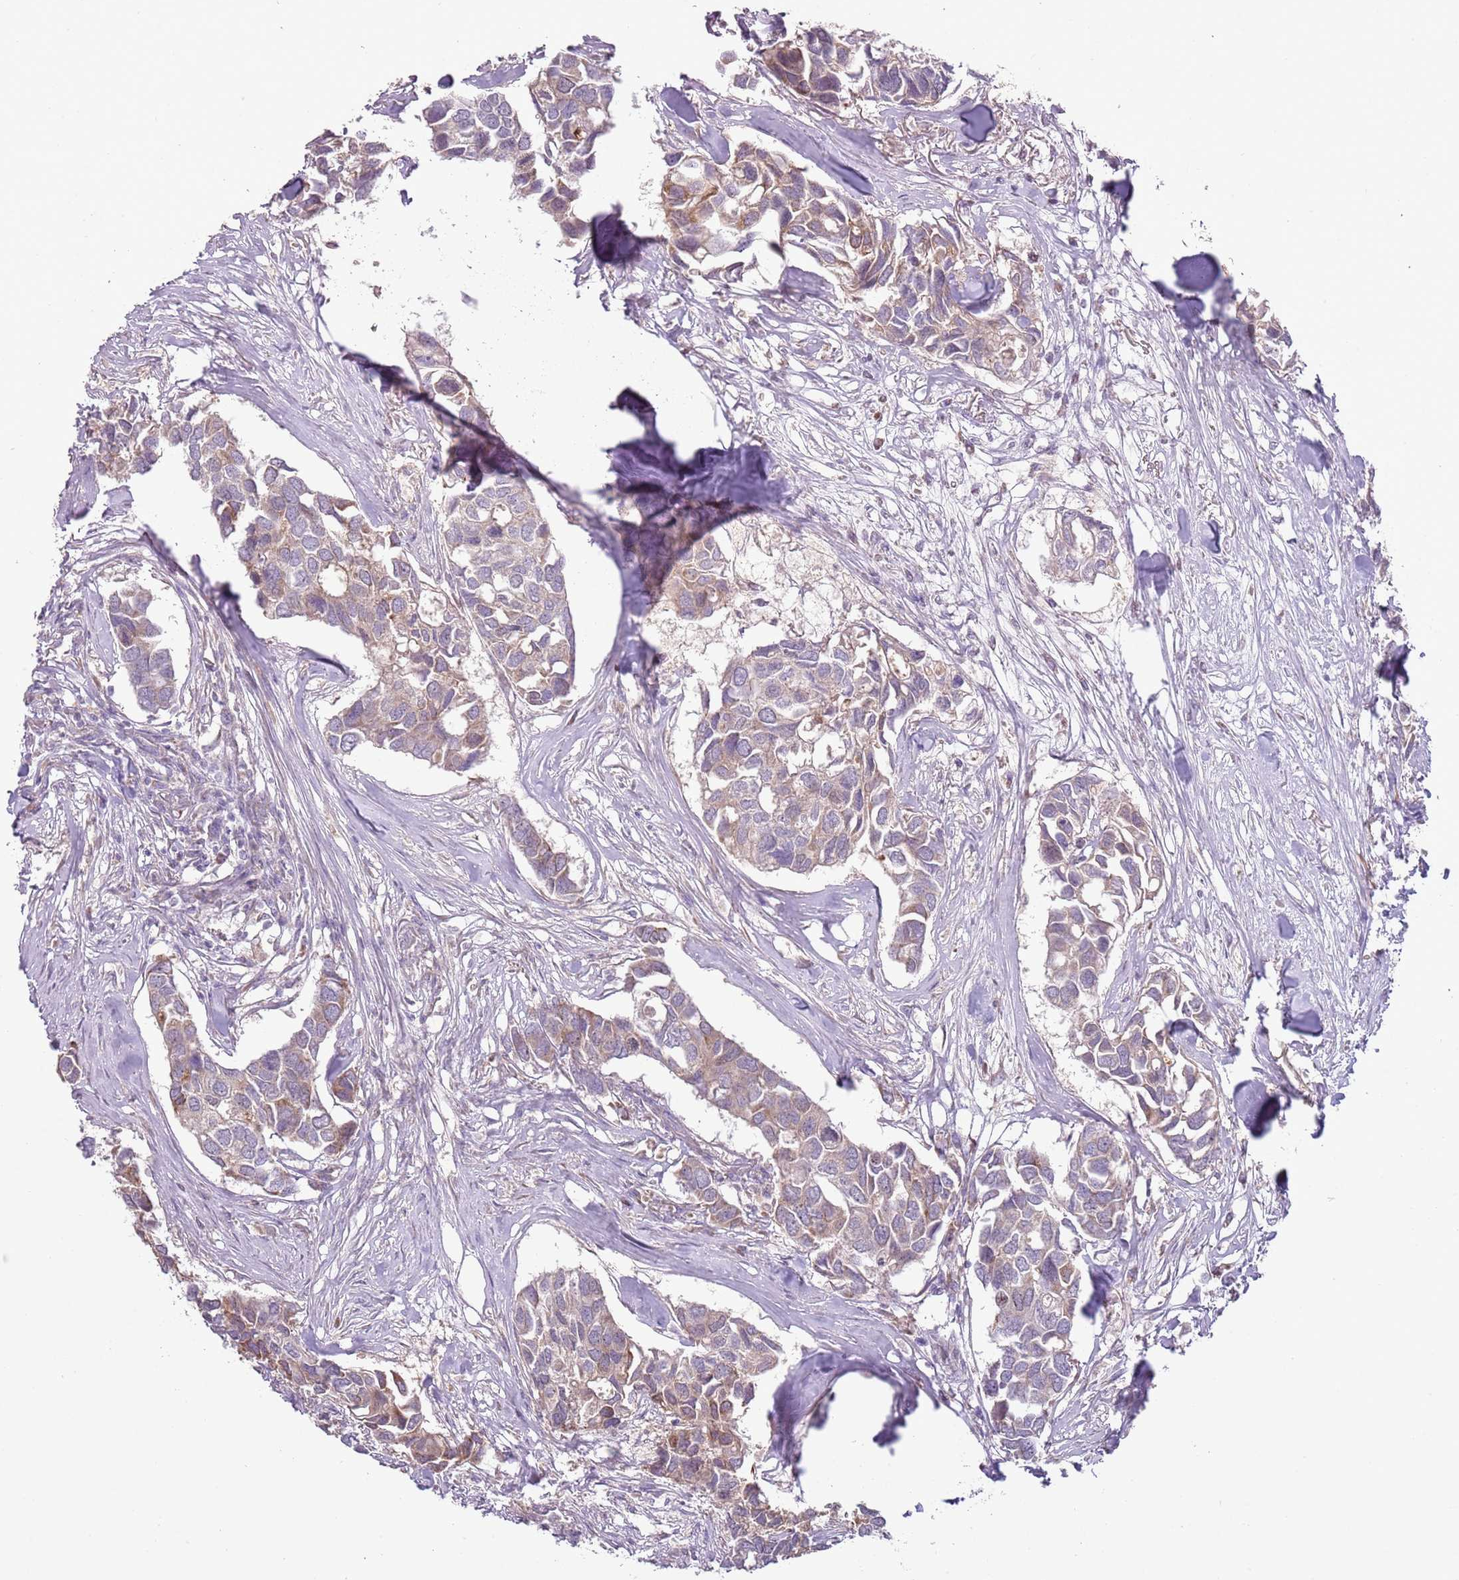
{"staining": {"intensity": "weak", "quantity": "25%-75%", "location": "cytoplasmic/membranous"}, "tissue": "breast cancer", "cell_type": "Tumor cells", "image_type": "cancer", "snomed": [{"axis": "morphology", "description": "Duct carcinoma"}, {"axis": "topography", "description": "Breast"}], "caption": "Immunohistochemical staining of invasive ductal carcinoma (breast) shows low levels of weak cytoplasmic/membranous expression in approximately 25%-75% of tumor cells.", "gene": "DTD2", "patient": {"sex": "female", "age": 83}}